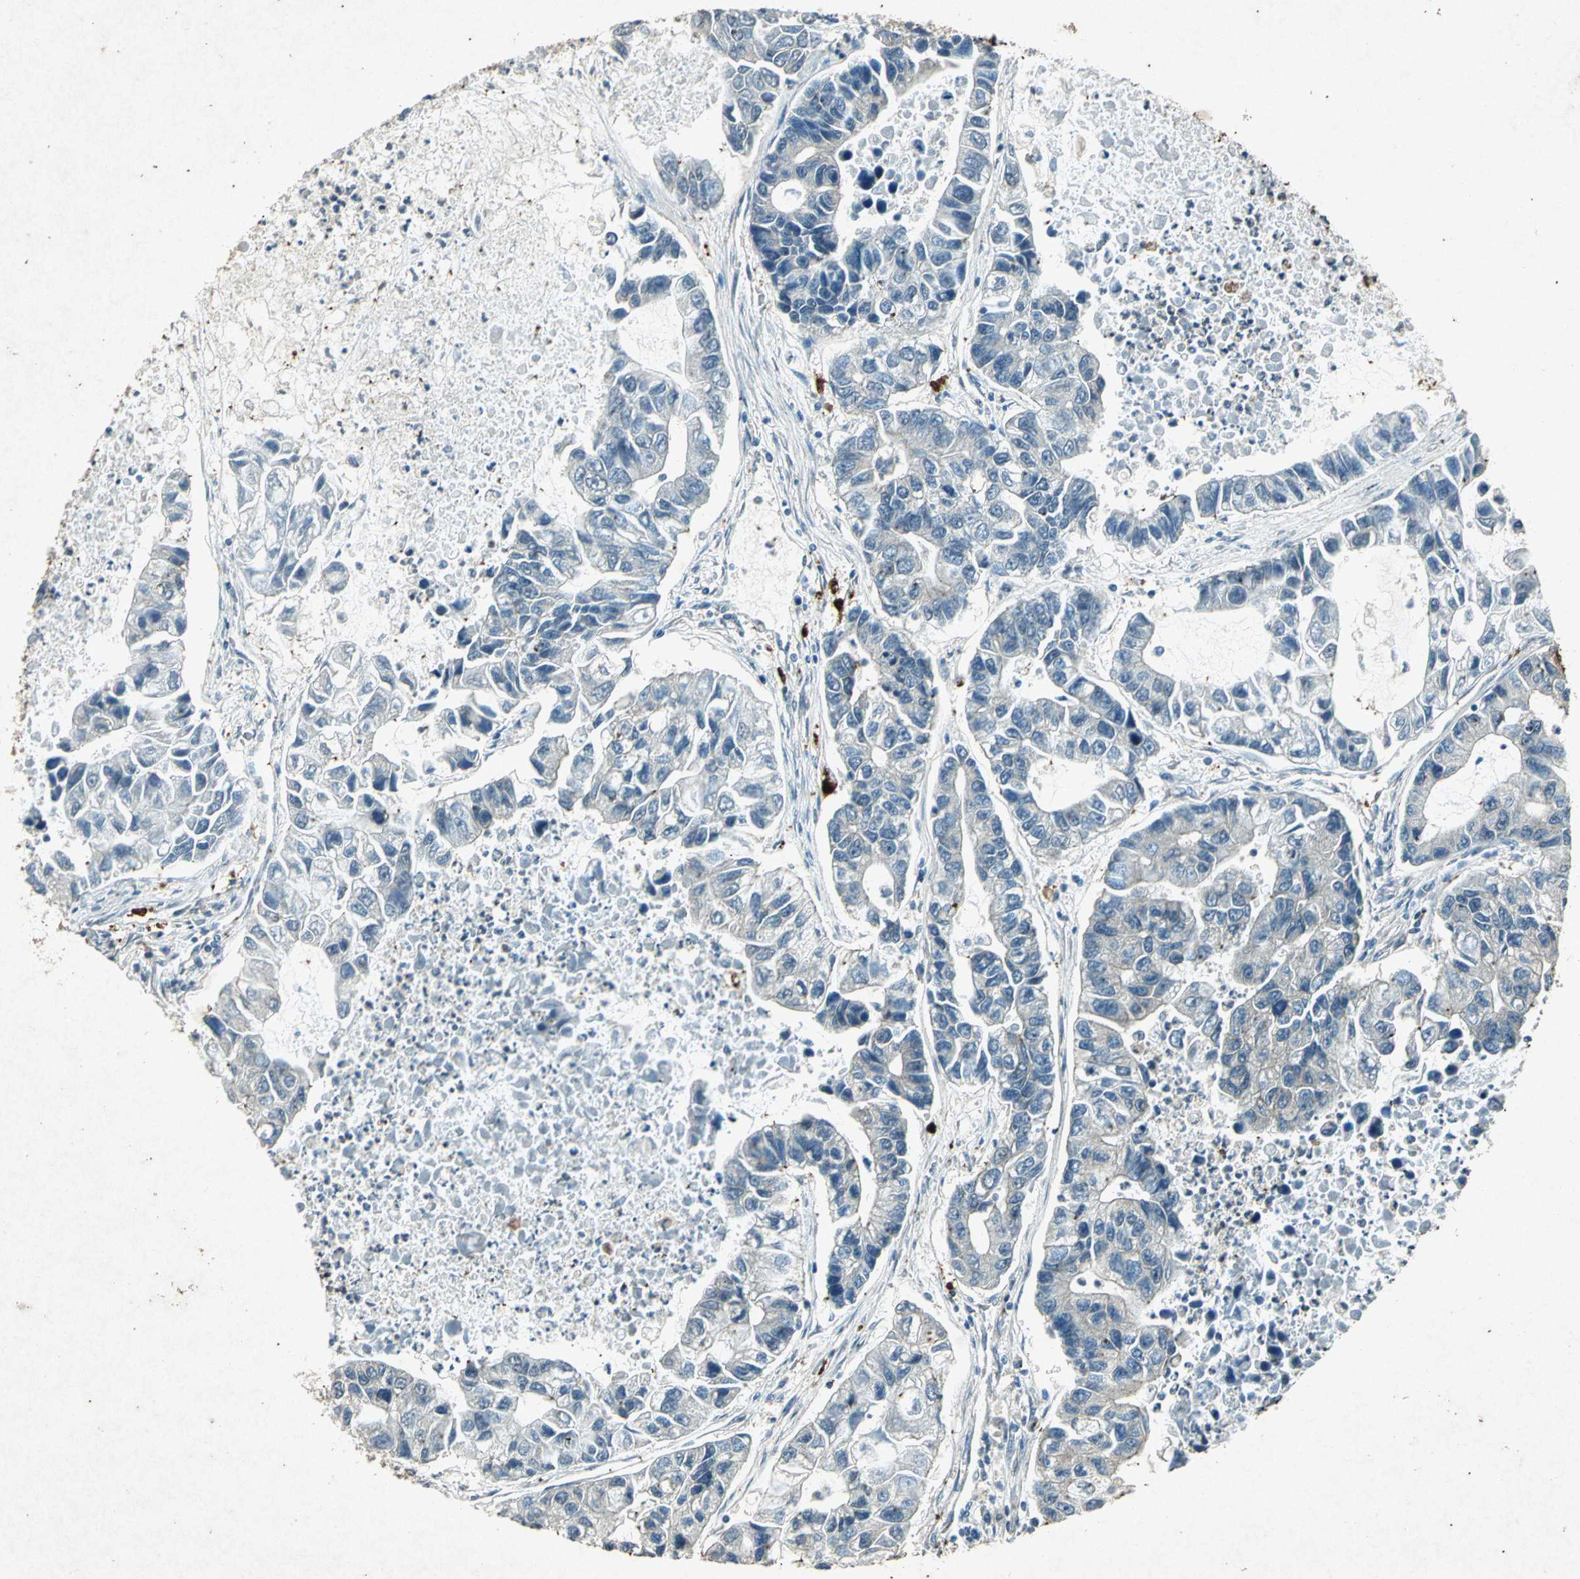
{"staining": {"intensity": "negative", "quantity": "none", "location": "none"}, "tissue": "lung cancer", "cell_type": "Tumor cells", "image_type": "cancer", "snomed": [{"axis": "morphology", "description": "Adenocarcinoma, NOS"}, {"axis": "topography", "description": "Lung"}], "caption": "This is an IHC micrograph of human lung cancer (adenocarcinoma). There is no expression in tumor cells.", "gene": "PSEN1", "patient": {"sex": "female", "age": 51}}